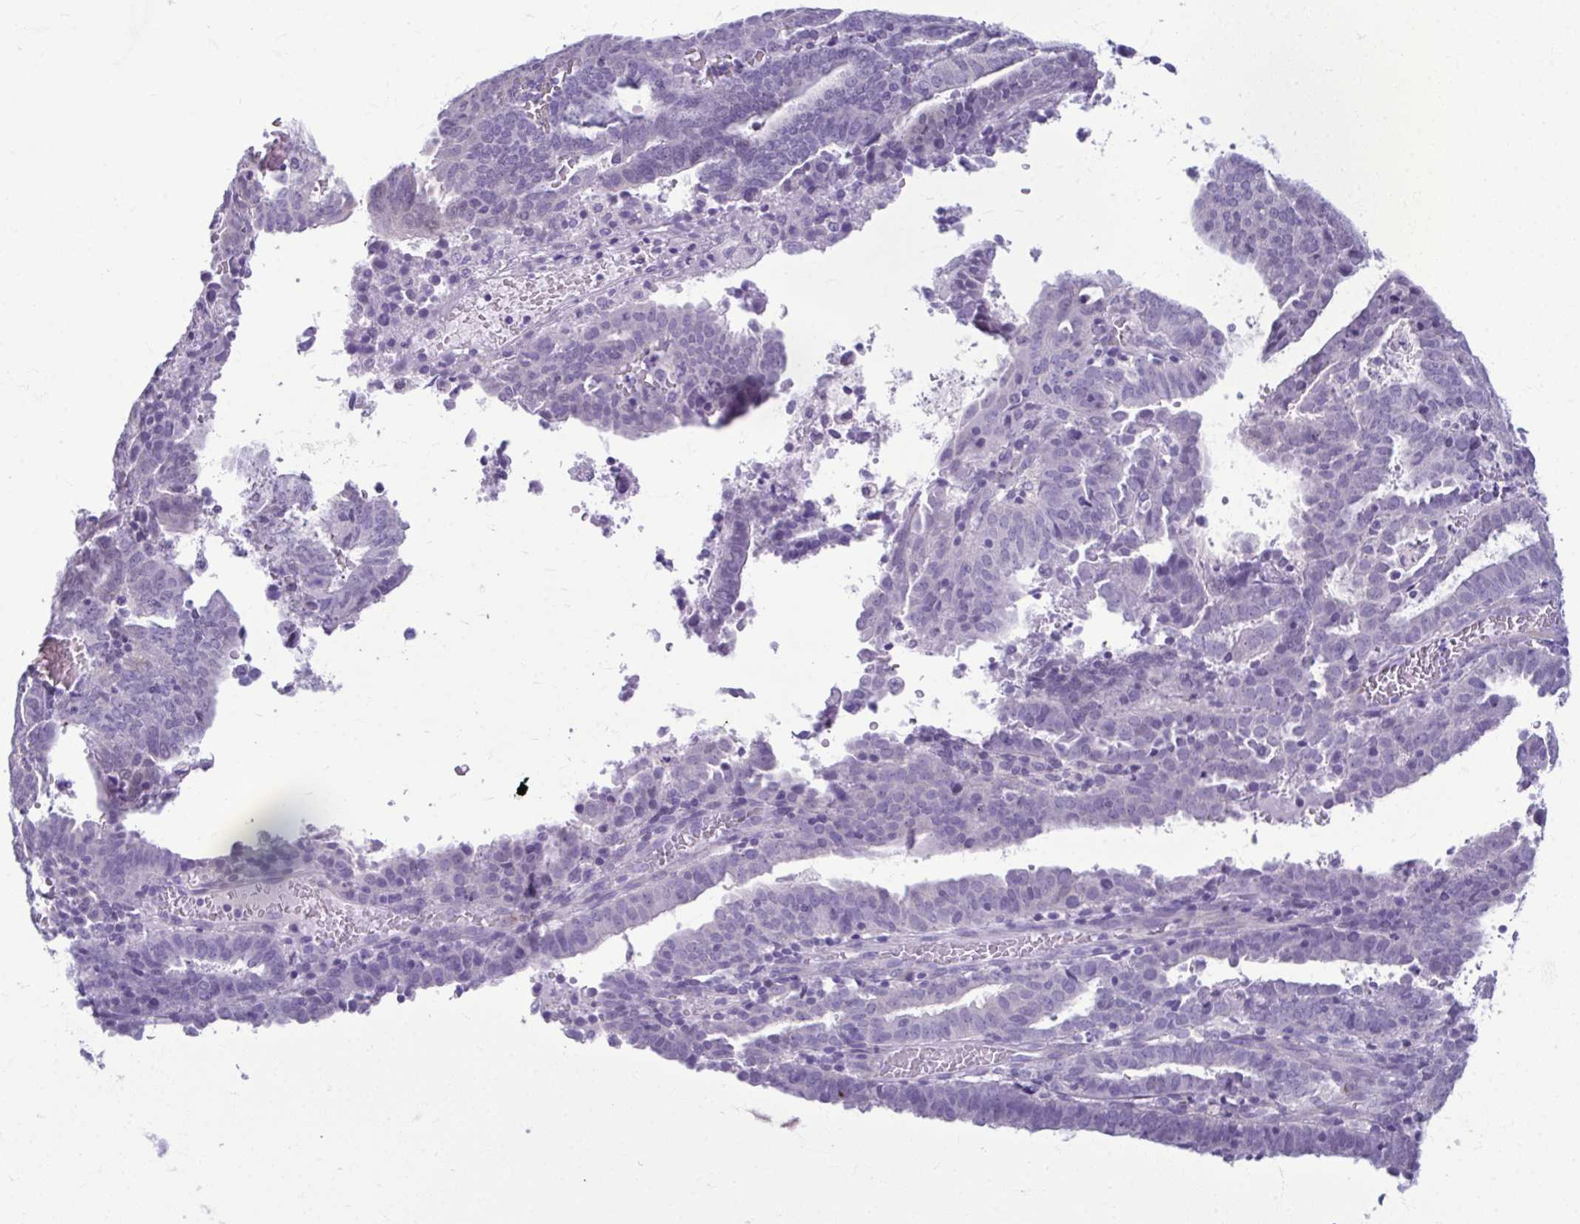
{"staining": {"intensity": "negative", "quantity": "none", "location": "none"}, "tissue": "endometrial cancer", "cell_type": "Tumor cells", "image_type": "cancer", "snomed": [{"axis": "morphology", "description": "Adenocarcinoma, NOS"}, {"axis": "topography", "description": "Uterus"}], "caption": "Immunohistochemistry of human adenocarcinoma (endometrial) displays no expression in tumor cells.", "gene": "SERPINI1", "patient": {"sex": "female", "age": 83}}